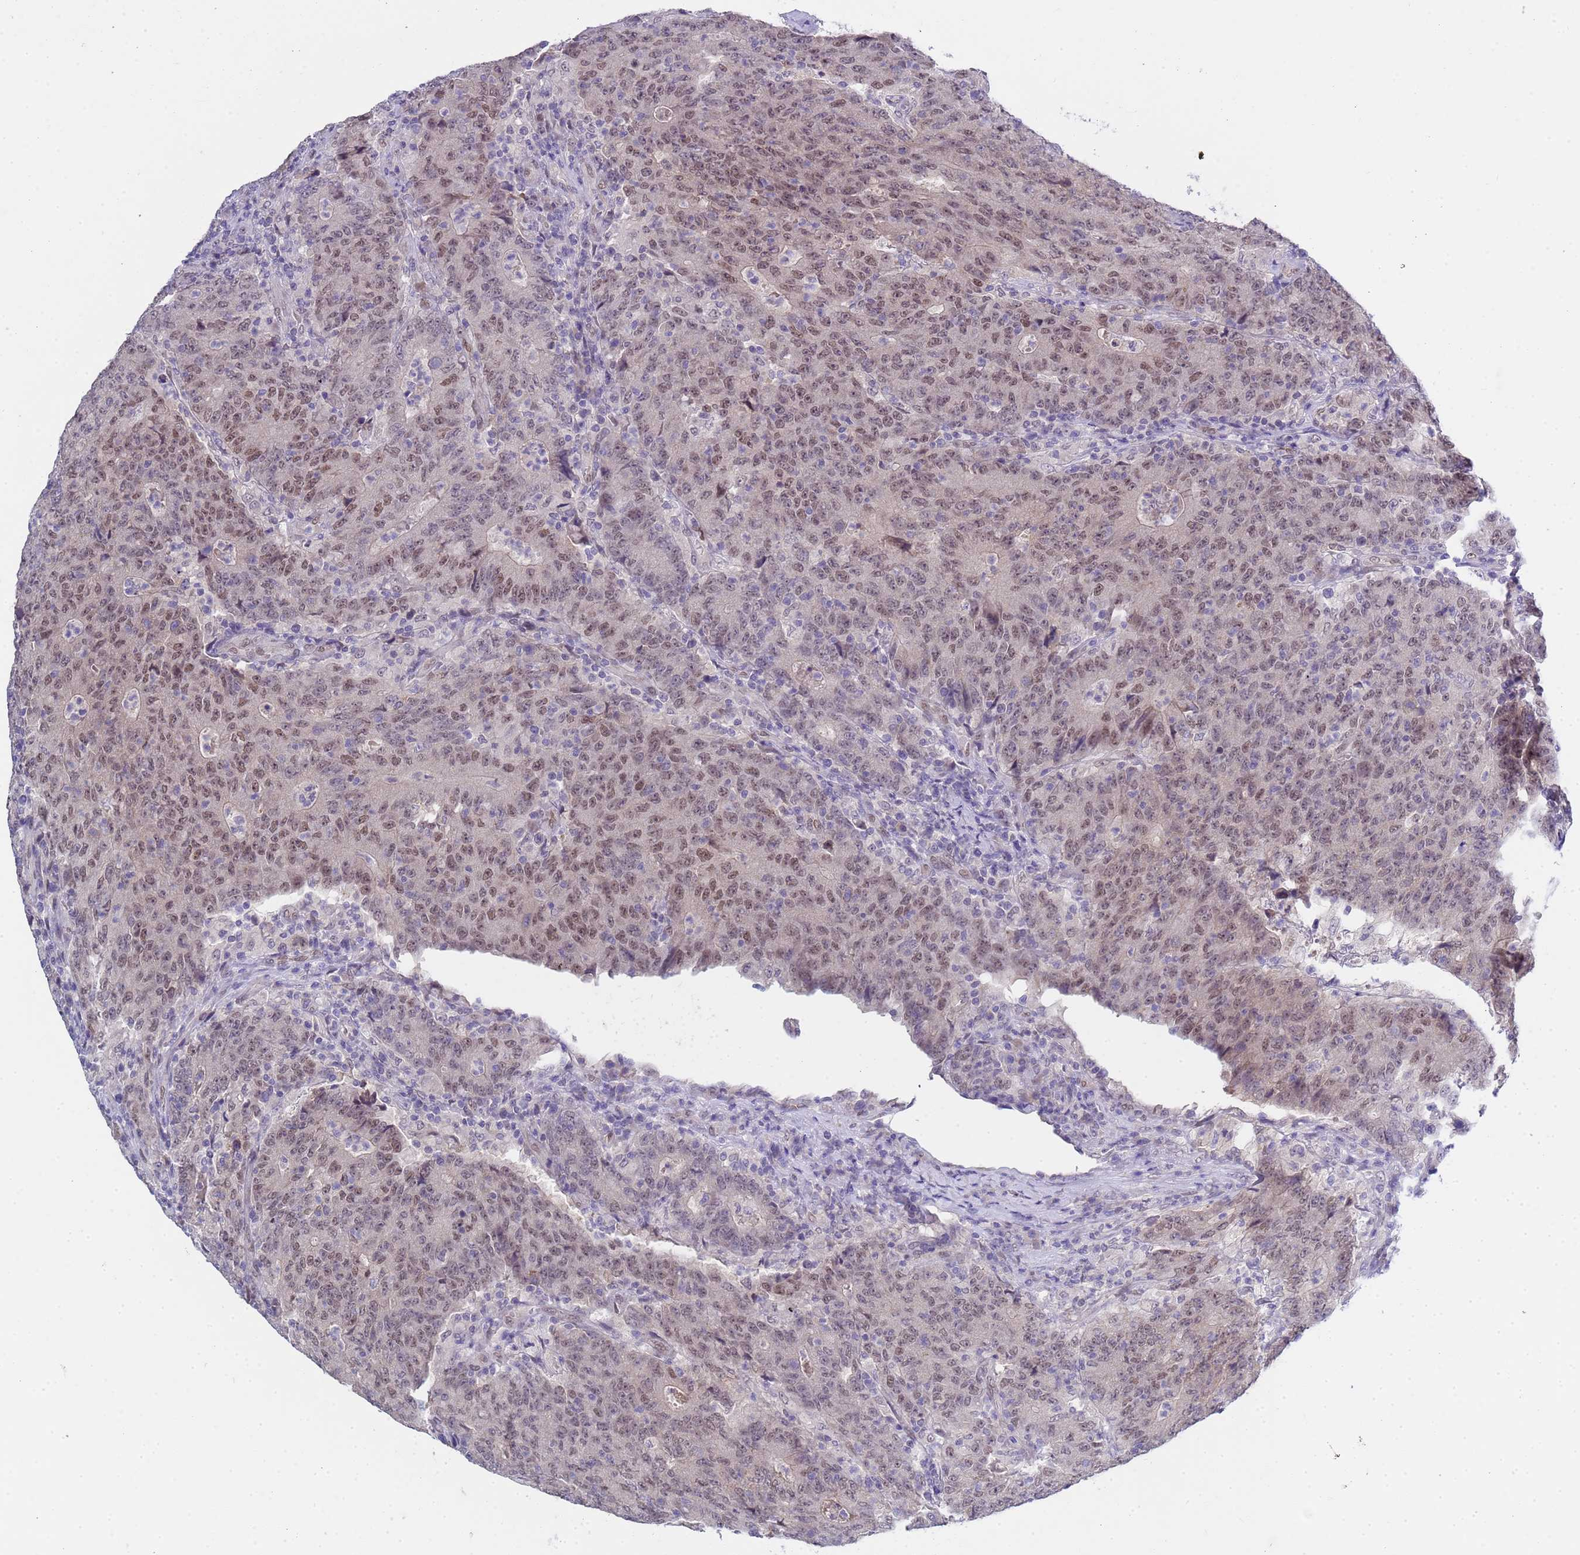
{"staining": {"intensity": "moderate", "quantity": ">75%", "location": "nuclear"}, "tissue": "colorectal cancer", "cell_type": "Tumor cells", "image_type": "cancer", "snomed": [{"axis": "morphology", "description": "Adenocarcinoma, NOS"}, {"axis": "topography", "description": "Colon"}], "caption": "High-power microscopy captured an immunohistochemistry (IHC) image of adenocarcinoma (colorectal), revealing moderate nuclear expression in about >75% of tumor cells.", "gene": "TRMT10A", "patient": {"sex": "female", "age": 75}}